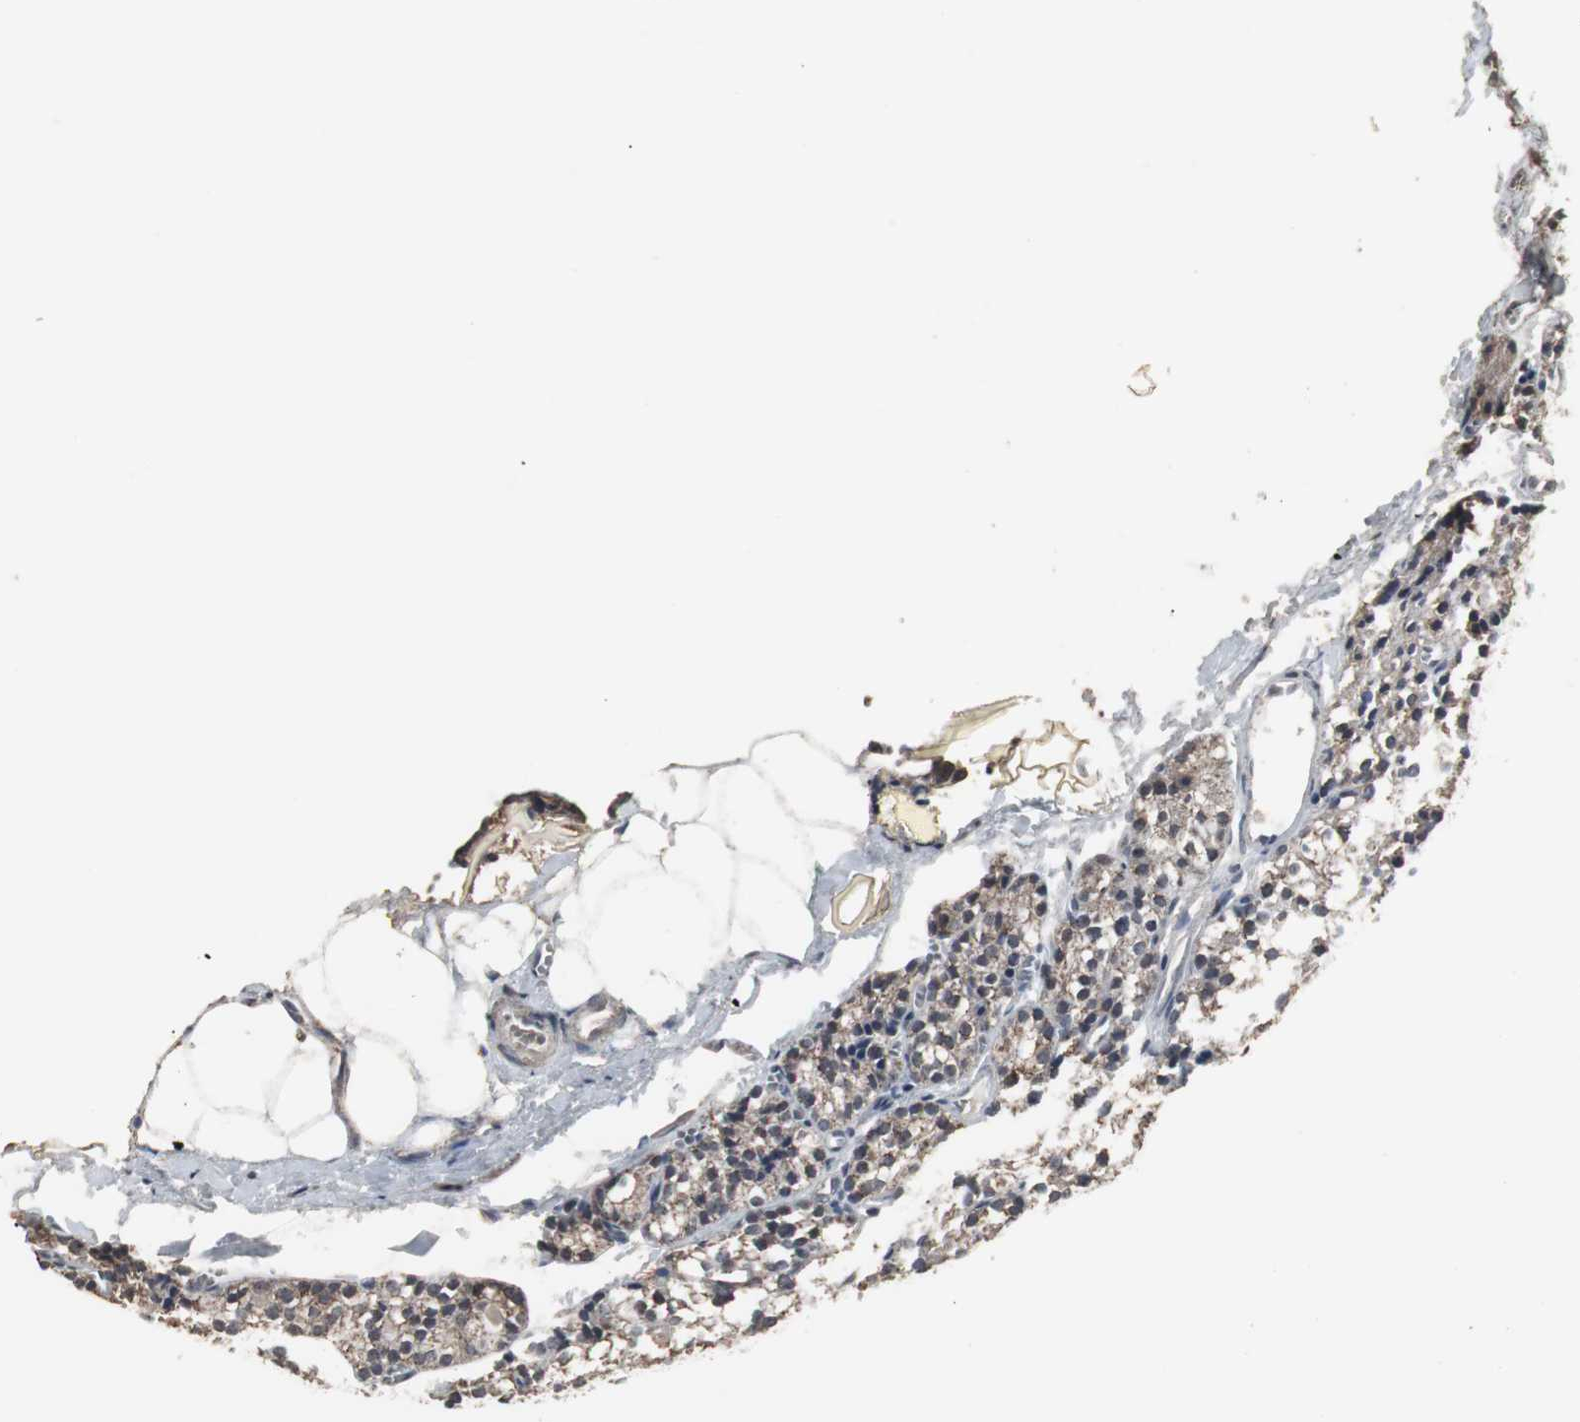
{"staining": {"intensity": "weak", "quantity": ">75%", "location": "cytoplasmic/membranous"}, "tissue": "parathyroid gland", "cell_type": "Glandular cells", "image_type": "normal", "snomed": [{"axis": "morphology", "description": "Normal tissue, NOS"}, {"axis": "topography", "description": "Parathyroid gland"}], "caption": "Weak cytoplasmic/membranous protein positivity is identified in about >75% of glandular cells in parathyroid gland. The staining was performed using DAB (3,3'-diaminobenzidine) to visualize the protein expression in brown, while the nuclei were stained in blue with hematoxylin (Magnification: 20x).", "gene": "ACAA1", "patient": {"sex": "female", "age": 50}}